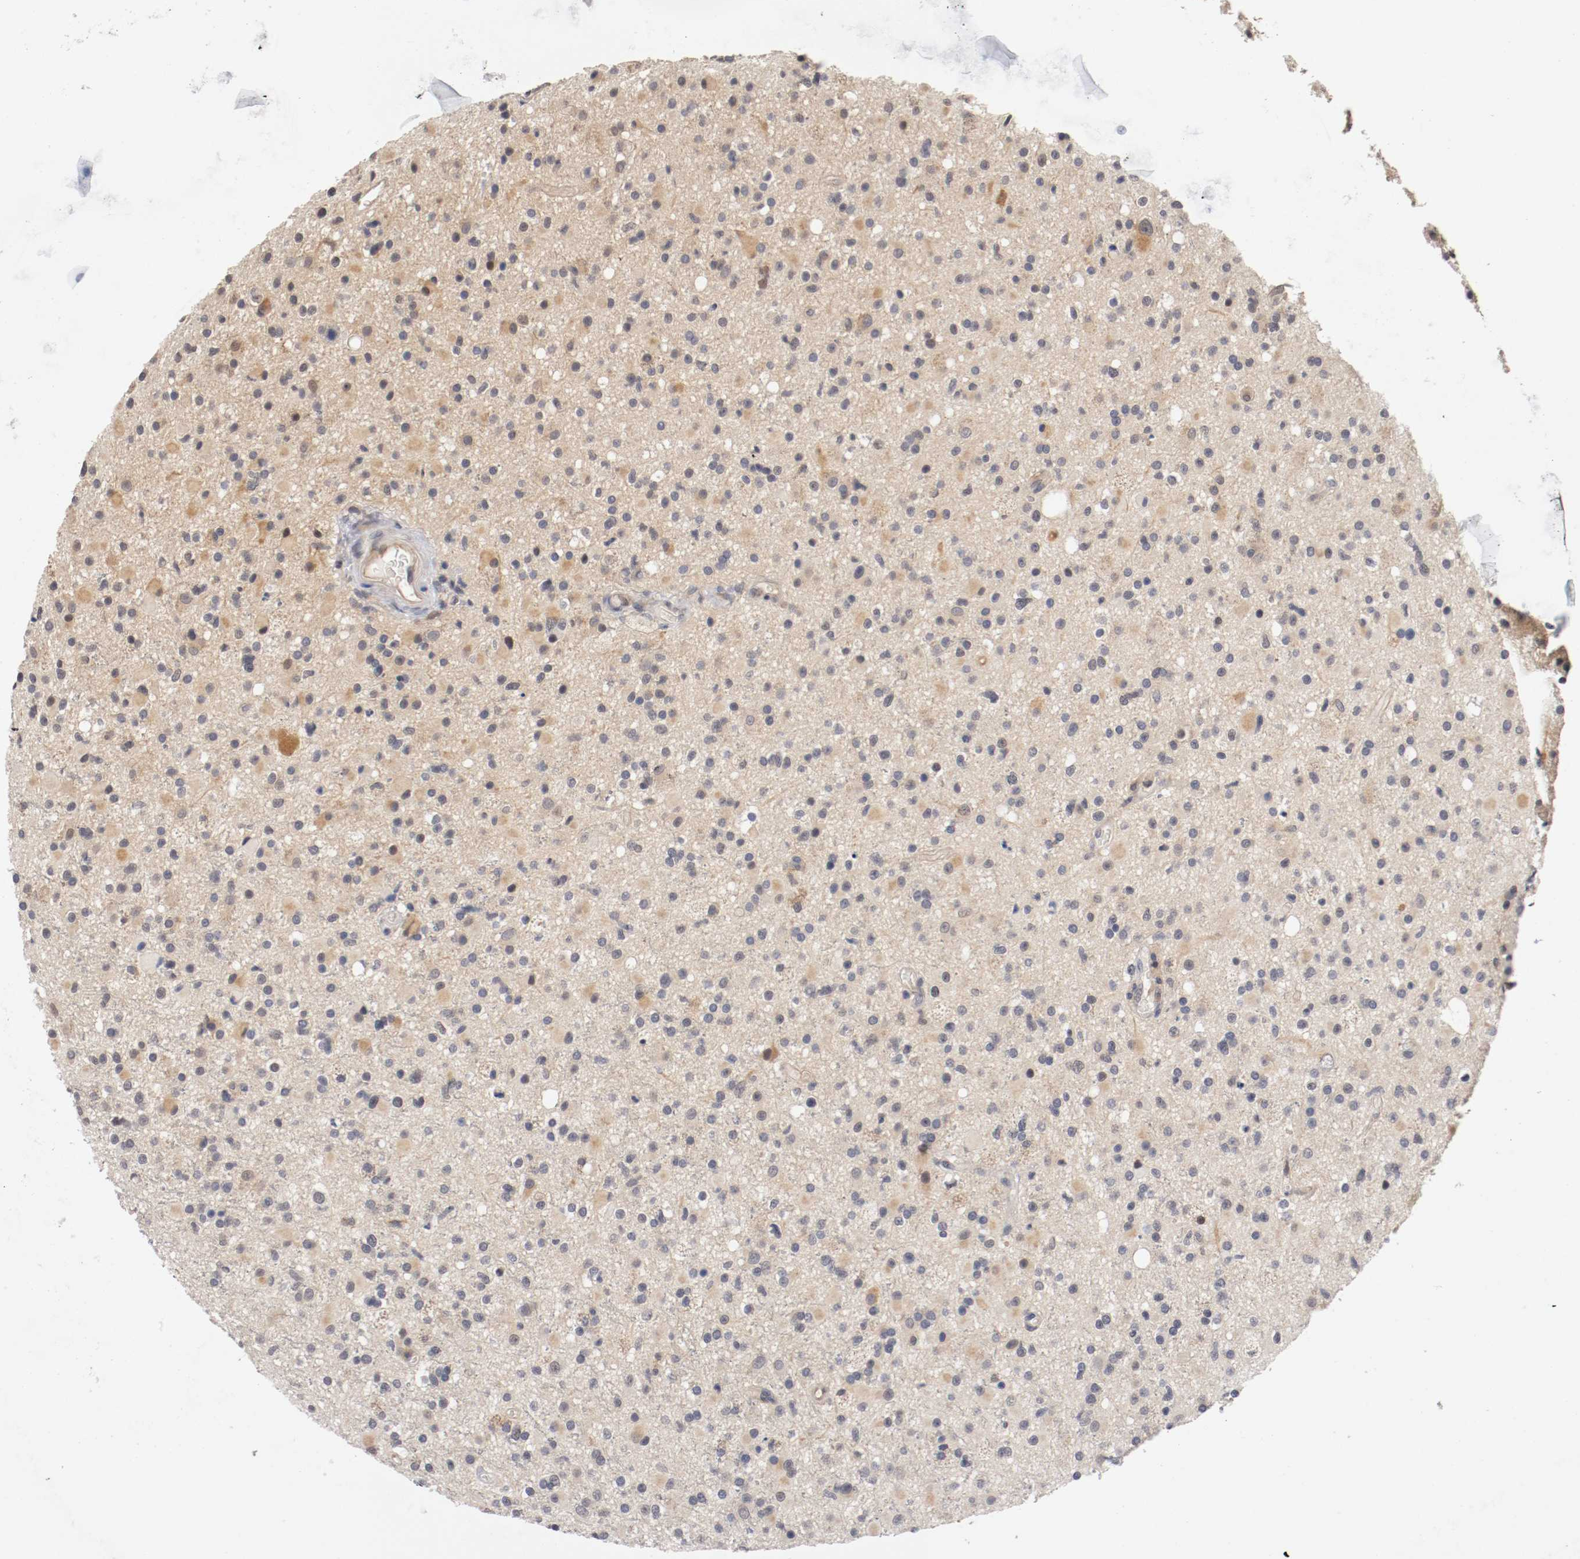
{"staining": {"intensity": "weak", "quantity": "<25%", "location": "cytoplasmic/membranous"}, "tissue": "glioma", "cell_type": "Tumor cells", "image_type": "cancer", "snomed": [{"axis": "morphology", "description": "Glioma, malignant, High grade"}, {"axis": "topography", "description": "Brain"}], "caption": "DAB immunohistochemical staining of human glioma demonstrates no significant expression in tumor cells.", "gene": "RBM23", "patient": {"sex": "male", "age": 33}}